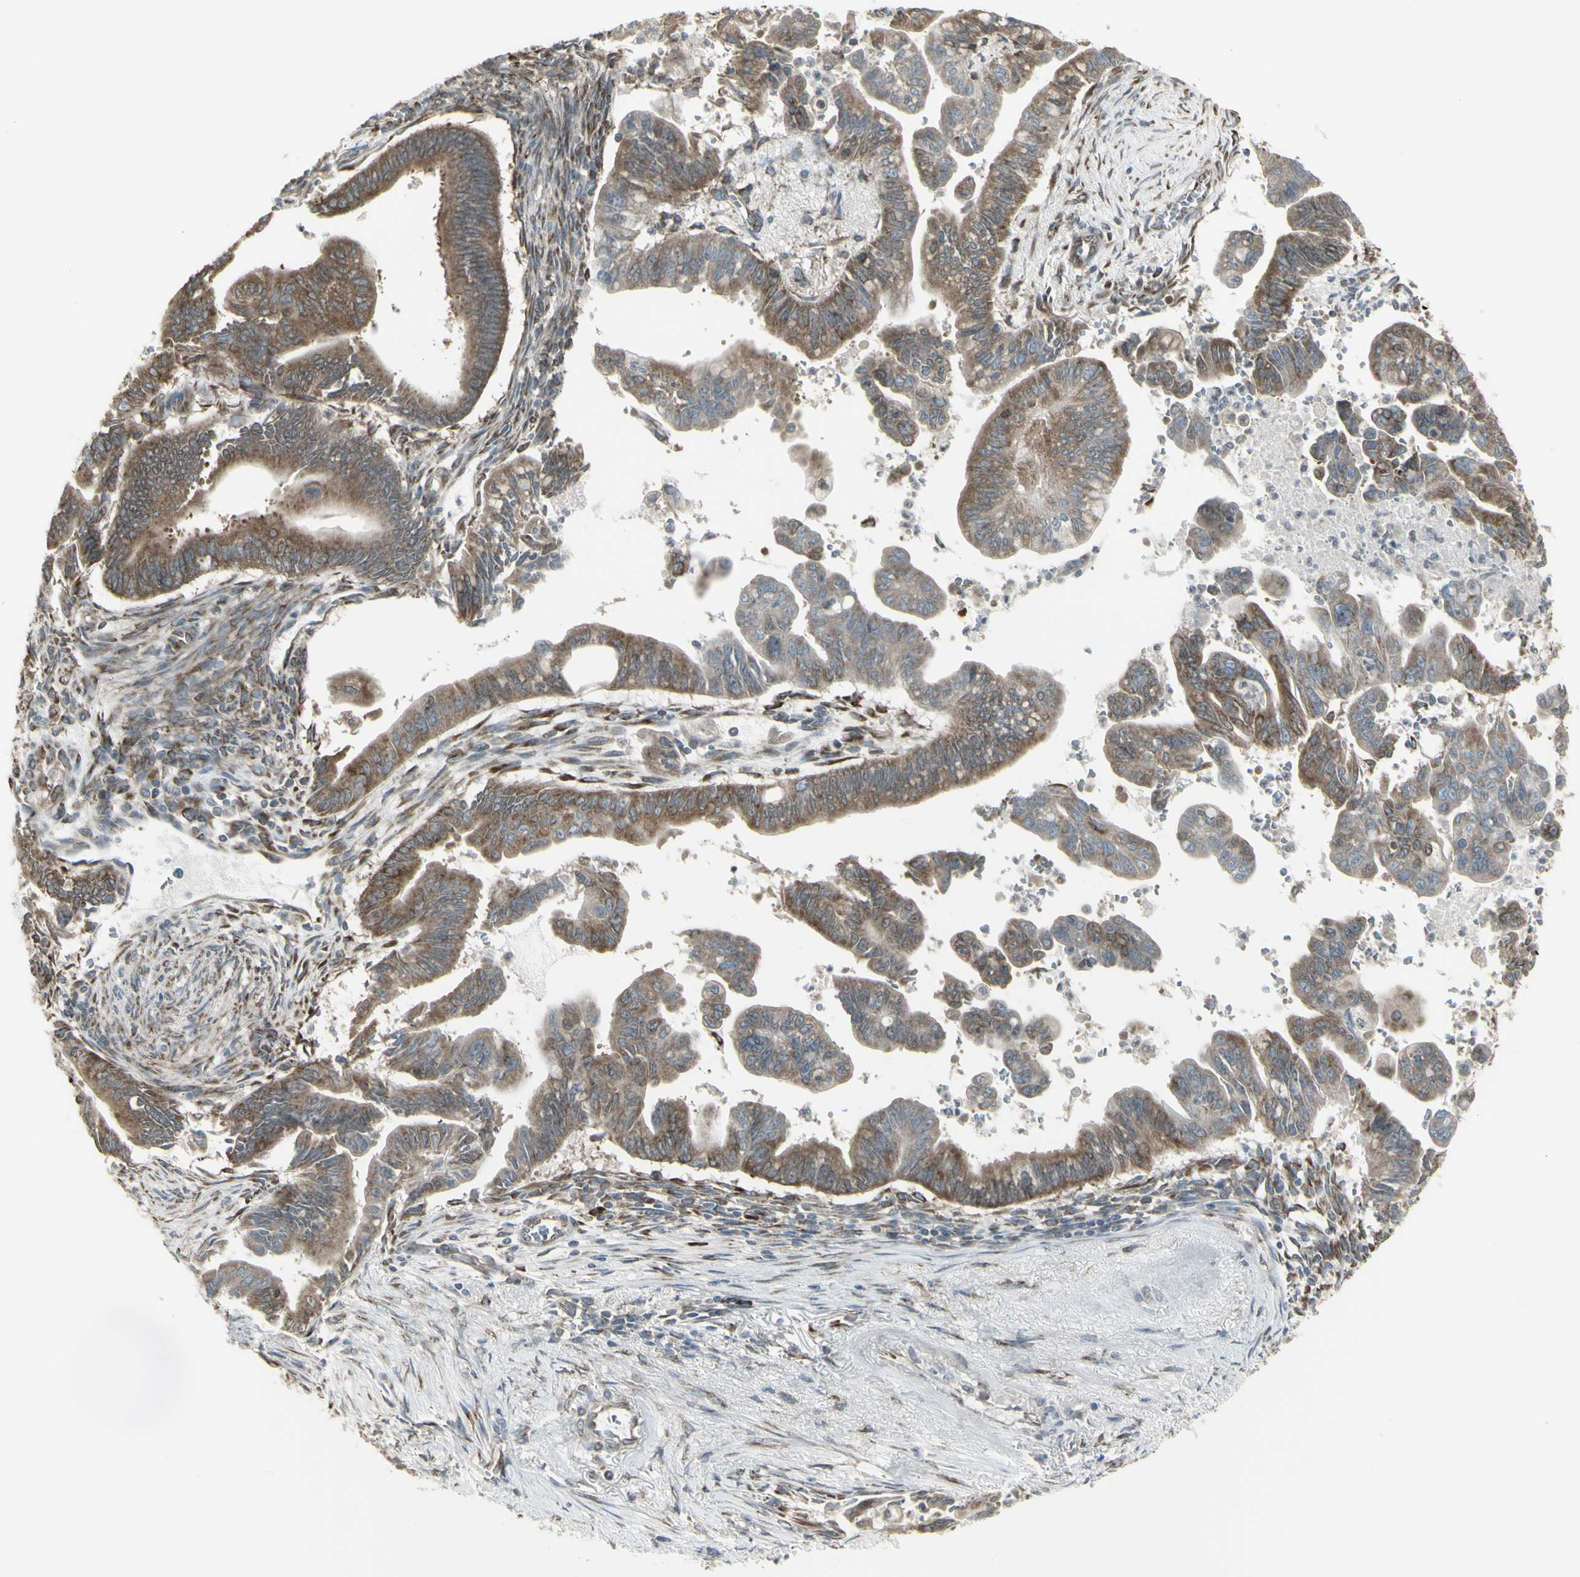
{"staining": {"intensity": "moderate", "quantity": ">75%", "location": "cytoplasmic/membranous"}, "tissue": "pancreatic cancer", "cell_type": "Tumor cells", "image_type": "cancer", "snomed": [{"axis": "morphology", "description": "Adenocarcinoma, NOS"}, {"axis": "topography", "description": "Pancreas"}], "caption": "Immunohistochemical staining of pancreatic cancer (adenocarcinoma) displays medium levels of moderate cytoplasmic/membranous staining in about >75% of tumor cells. The staining is performed using DAB (3,3'-diaminobenzidine) brown chromogen to label protein expression. The nuclei are counter-stained blue using hematoxylin.", "gene": "FKBP3", "patient": {"sex": "male", "age": 70}}